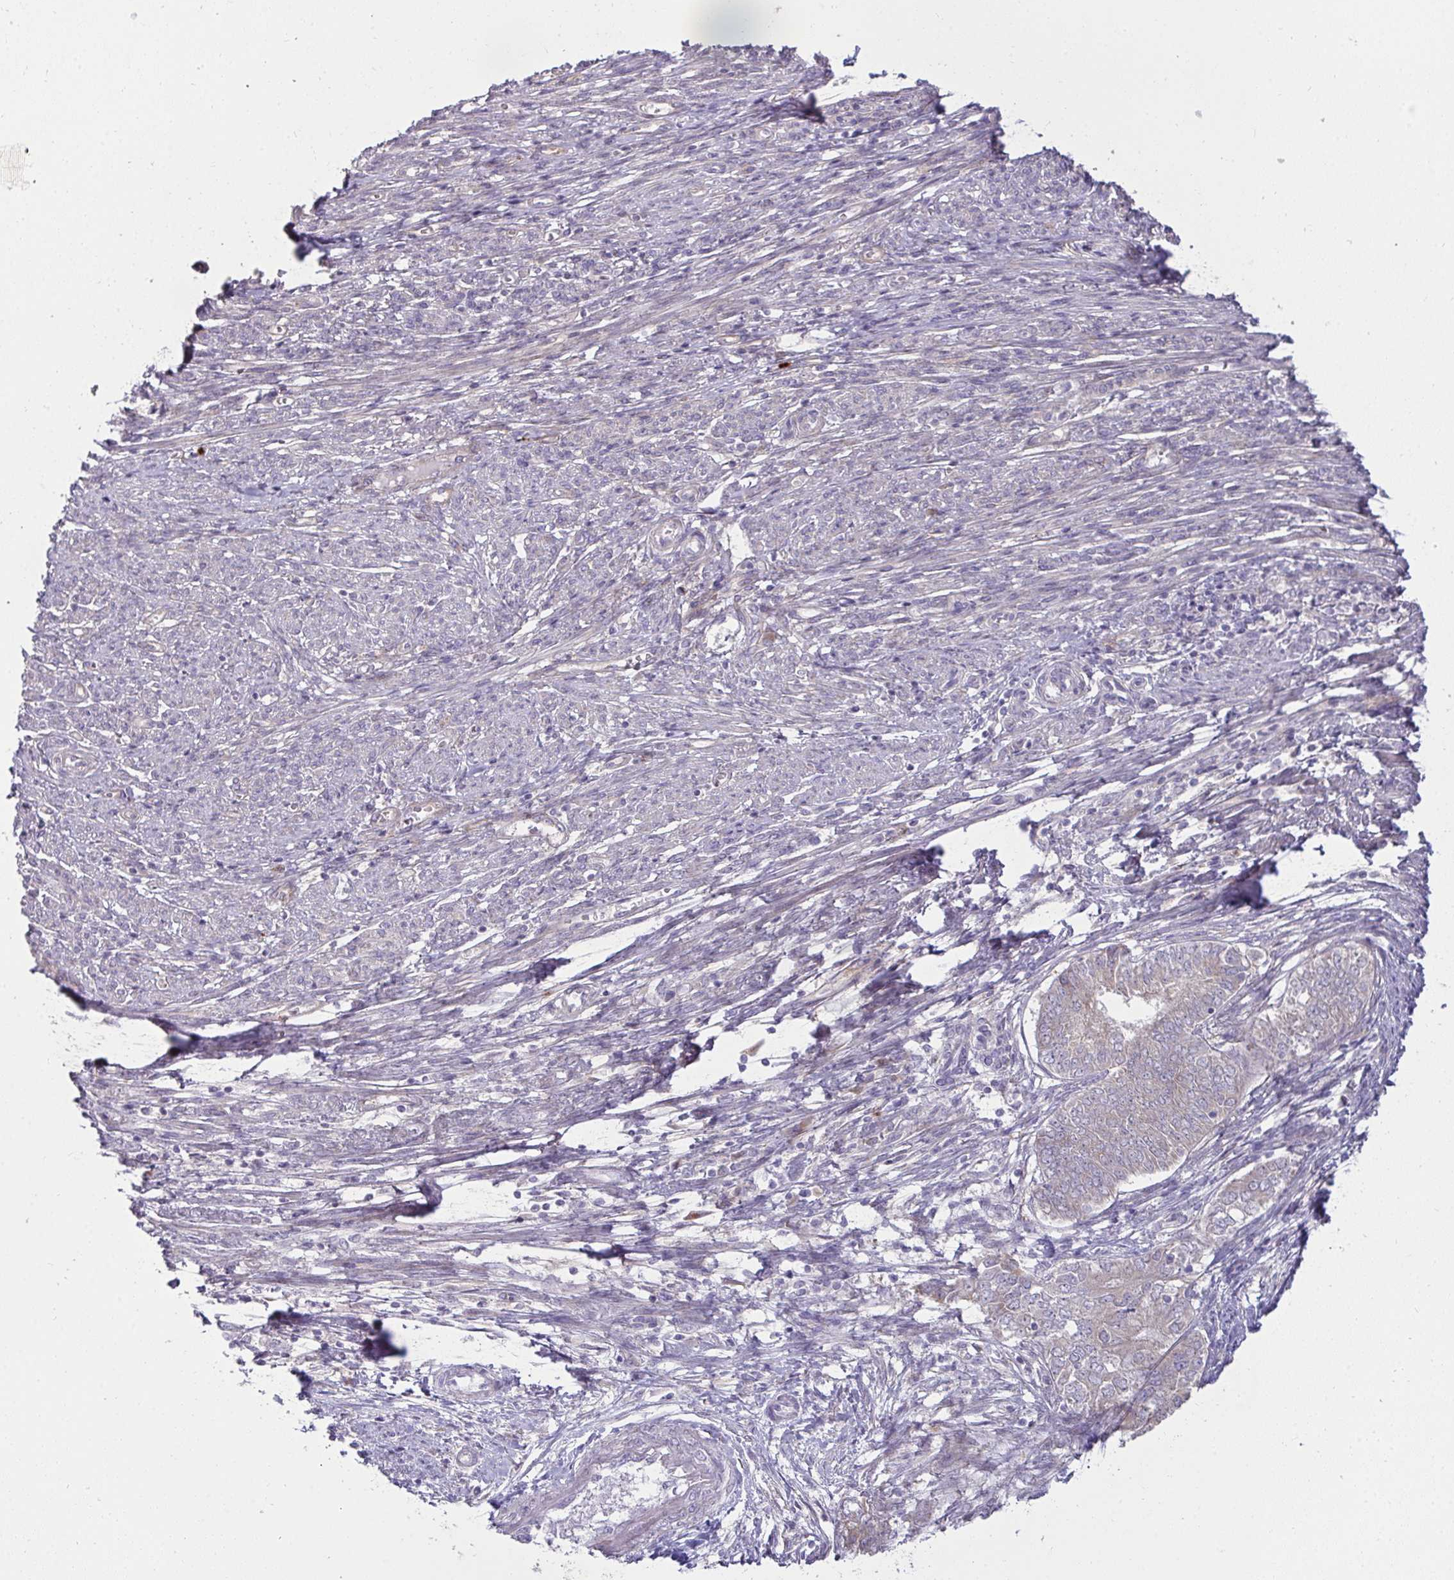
{"staining": {"intensity": "weak", "quantity": "<25%", "location": "cytoplasmic/membranous"}, "tissue": "endometrial cancer", "cell_type": "Tumor cells", "image_type": "cancer", "snomed": [{"axis": "morphology", "description": "Adenocarcinoma, NOS"}, {"axis": "topography", "description": "Endometrium"}], "caption": "Endometrial cancer was stained to show a protein in brown. There is no significant staining in tumor cells.", "gene": "SH2D1B", "patient": {"sex": "female", "age": 62}}